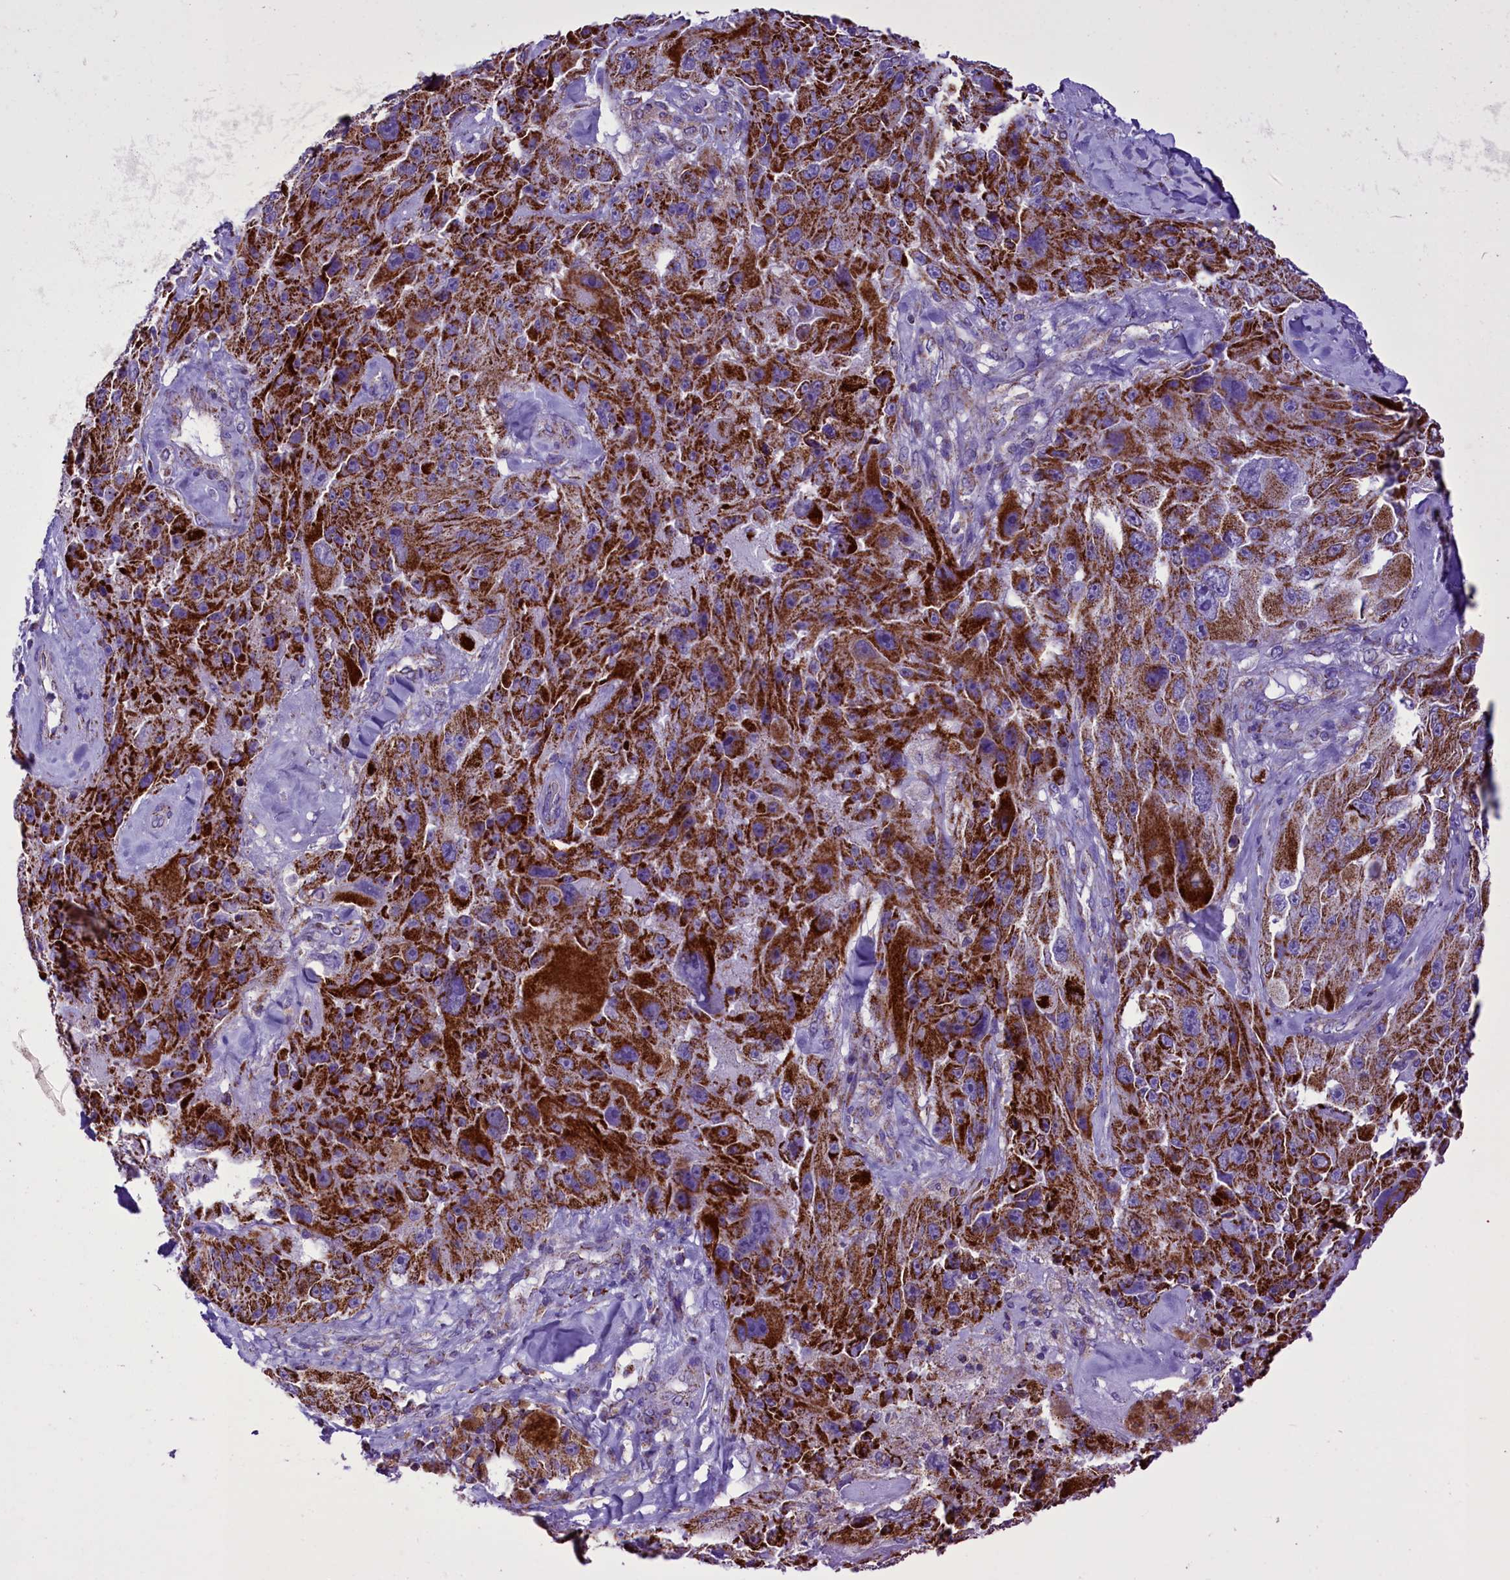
{"staining": {"intensity": "strong", "quantity": ">75%", "location": "cytoplasmic/membranous"}, "tissue": "melanoma", "cell_type": "Tumor cells", "image_type": "cancer", "snomed": [{"axis": "morphology", "description": "Malignant melanoma, Metastatic site"}, {"axis": "topography", "description": "Lymph node"}], "caption": "Immunohistochemistry (IHC) of malignant melanoma (metastatic site) exhibits high levels of strong cytoplasmic/membranous staining in approximately >75% of tumor cells. The staining was performed using DAB to visualize the protein expression in brown, while the nuclei were stained in blue with hematoxylin (Magnification: 20x).", "gene": "ICA1L", "patient": {"sex": "male", "age": 62}}